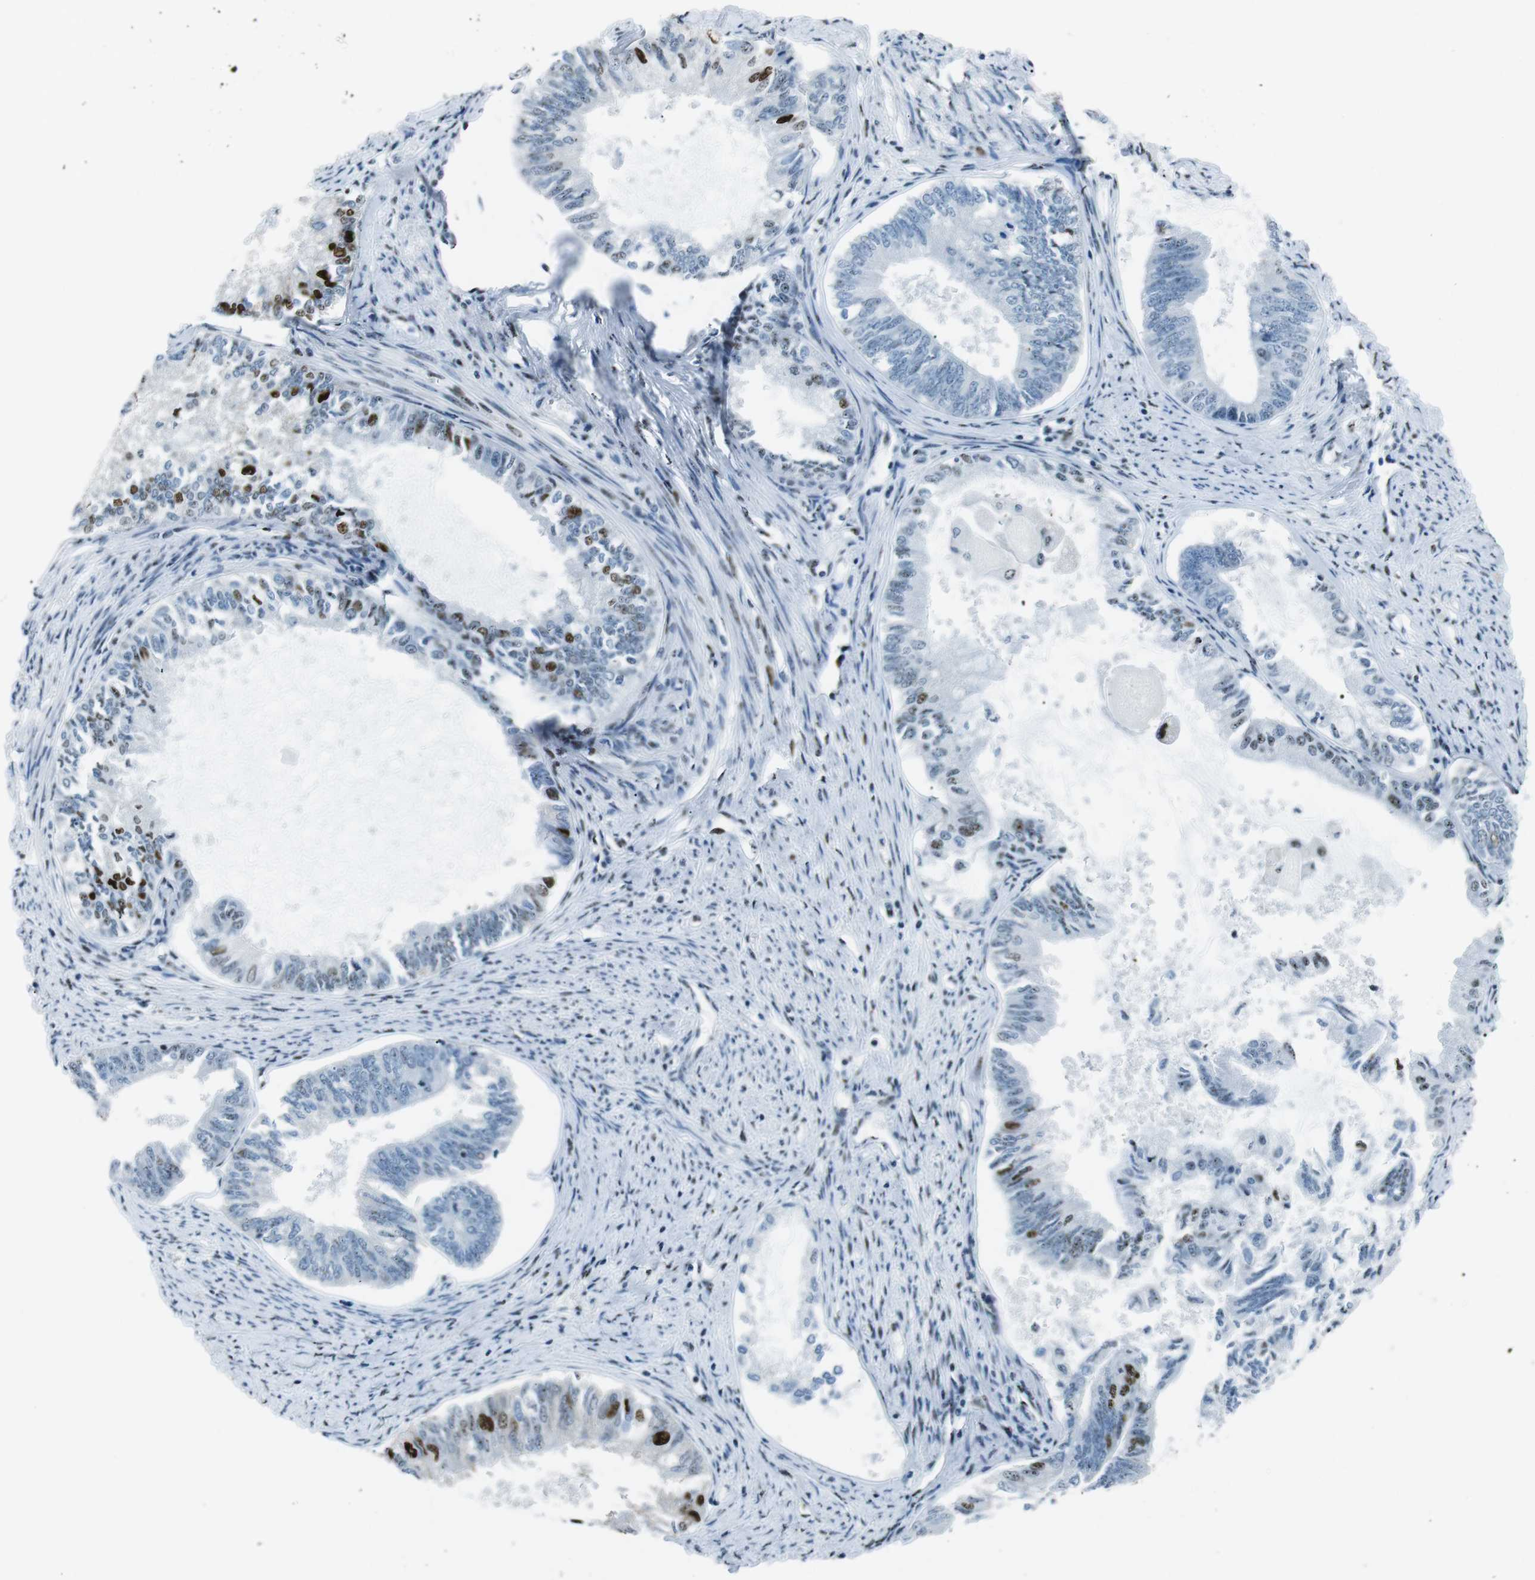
{"staining": {"intensity": "moderate", "quantity": "<25%", "location": "nuclear"}, "tissue": "endometrial cancer", "cell_type": "Tumor cells", "image_type": "cancer", "snomed": [{"axis": "morphology", "description": "Adenocarcinoma, NOS"}, {"axis": "topography", "description": "Endometrium"}], "caption": "Endometrial adenocarcinoma tissue displays moderate nuclear staining in approximately <25% of tumor cells (DAB = brown stain, brightfield microscopy at high magnification).", "gene": "PML", "patient": {"sex": "female", "age": 86}}